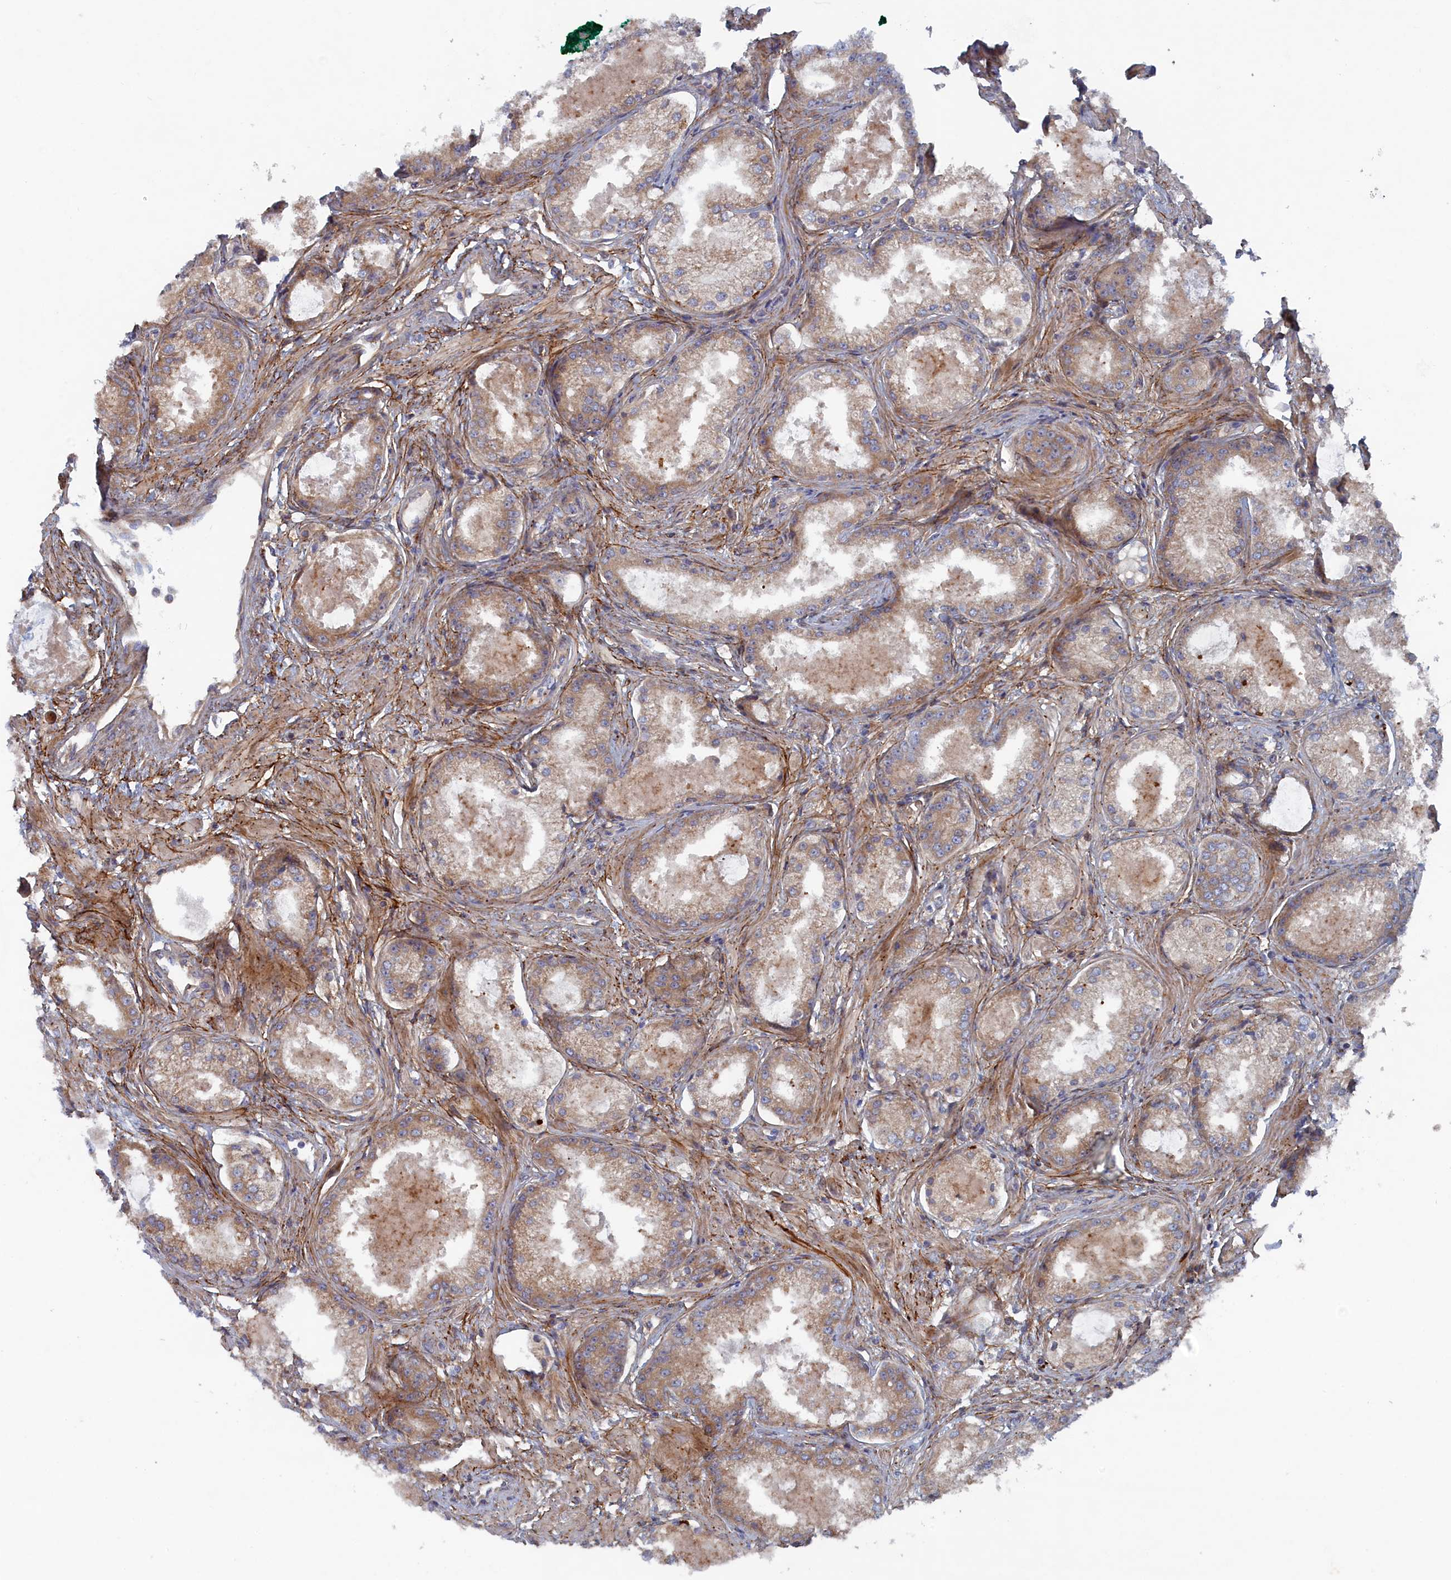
{"staining": {"intensity": "weak", "quantity": ">75%", "location": "cytoplasmic/membranous"}, "tissue": "prostate cancer", "cell_type": "Tumor cells", "image_type": "cancer", "snomed": [{"axis": "morphology", "description": "Adenocarcinoma, Low grade"}, {"axis": "topography", "description": "Prostate"}], "caption": "A brown stain highlights weak cytoplasmic/membranous staining of a protein in prostate cancer (adenocarcinoma (low-grade)) tumor cells.", "gene": "TMEM196", "patient": {"sex": "male", "age": 68}}